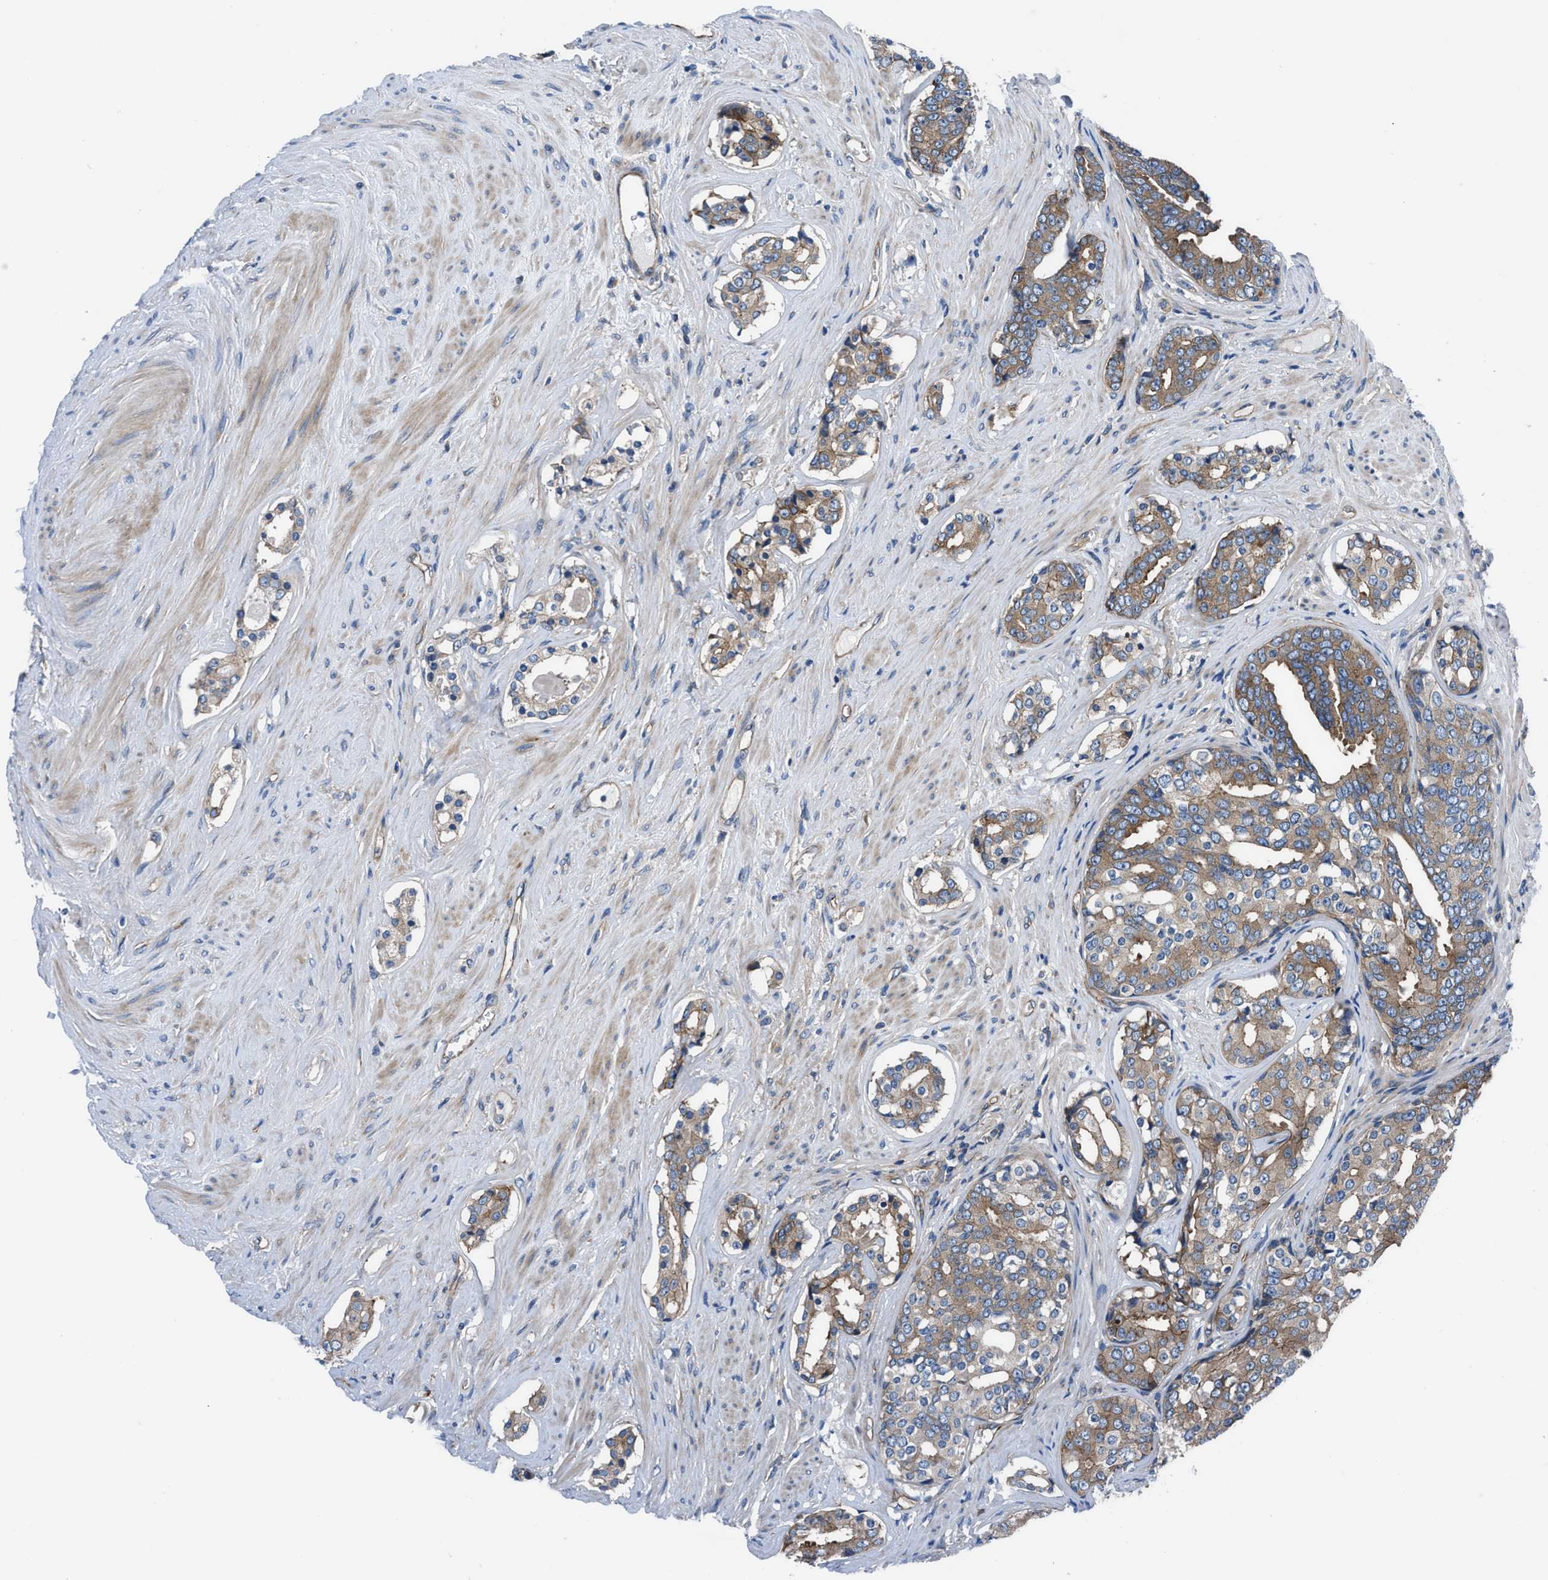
{"staining": {"intensity": "moderate", "quantity": ">75%", "location": "cytoplasmic/membranous"}, "tissue": "prostate cancer", "cell_type": "Tumor cells", "image_type": "cancer", "snomed": [{"axis": "morphology", "description": "Adenocarcinoma, High grade"}, {"axis": "topography", "description": "Prostate"}], "caption": "Tumor cells exhibit medium levels of moderate cytoplasmic/membranous positivity in approximately >75% of cells in prostate cancer (high-grade adenocarcinoma). (DAB = brown stain, brightfield microscopy at high magnification).", "gene": "TRIP4", "patient": {"sex": "male", "age": 71}}